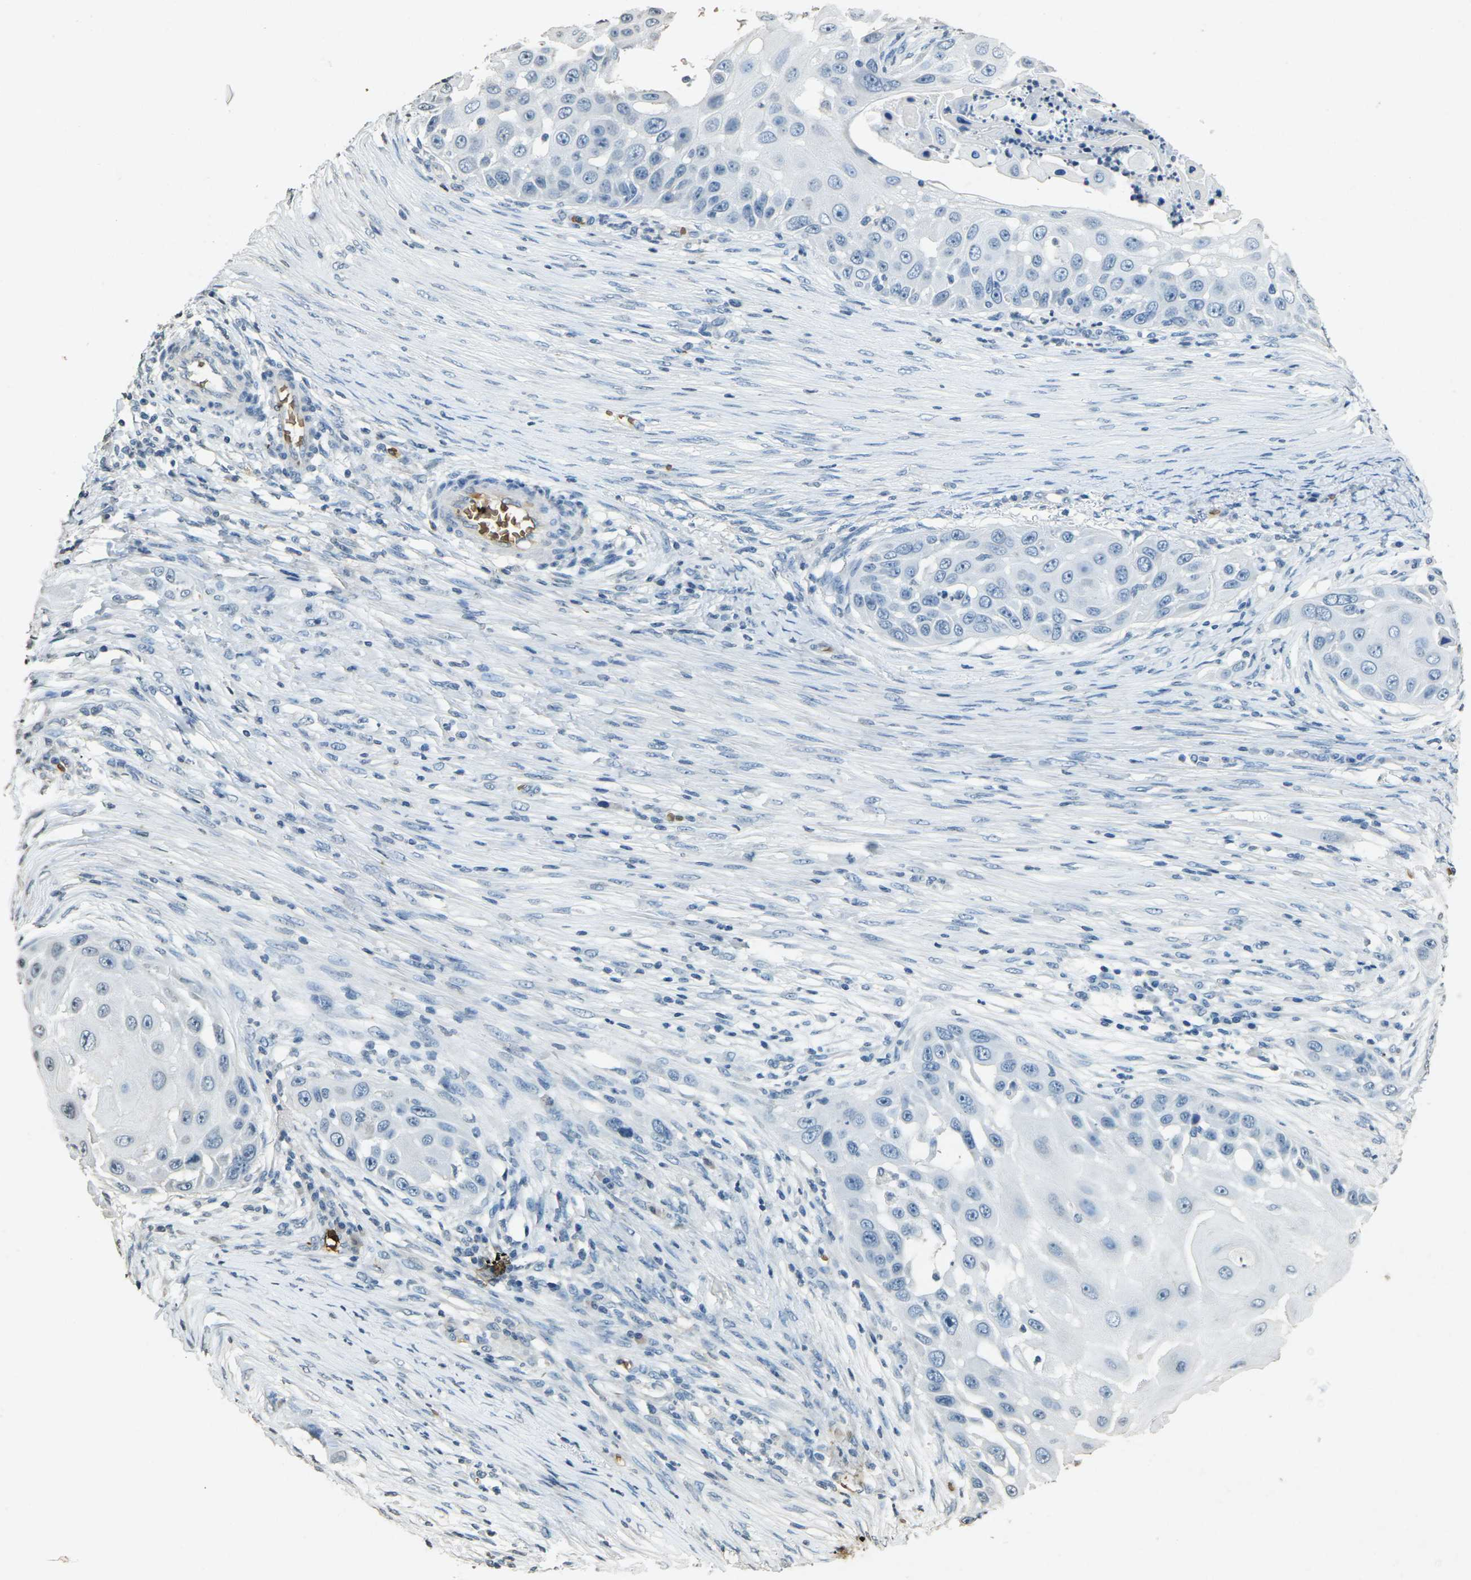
{"staining": {"intensity": "negative", "quantity": "none", "location": "none"}, "tissue": "skin cancer", "cell_type": "Tumor cells", "image_type": "cancer", "snomed": [{"axis": "morphology", "description": "Squamous cell carcinoma, NOS"}, {"axis": "topography", "description": "Skin"}], "caption": "Tumor cells show no significant staining in skin squamous cell carcinoma.", "gene": "HBB", "patient": {"sex": "female", "age": 44}}